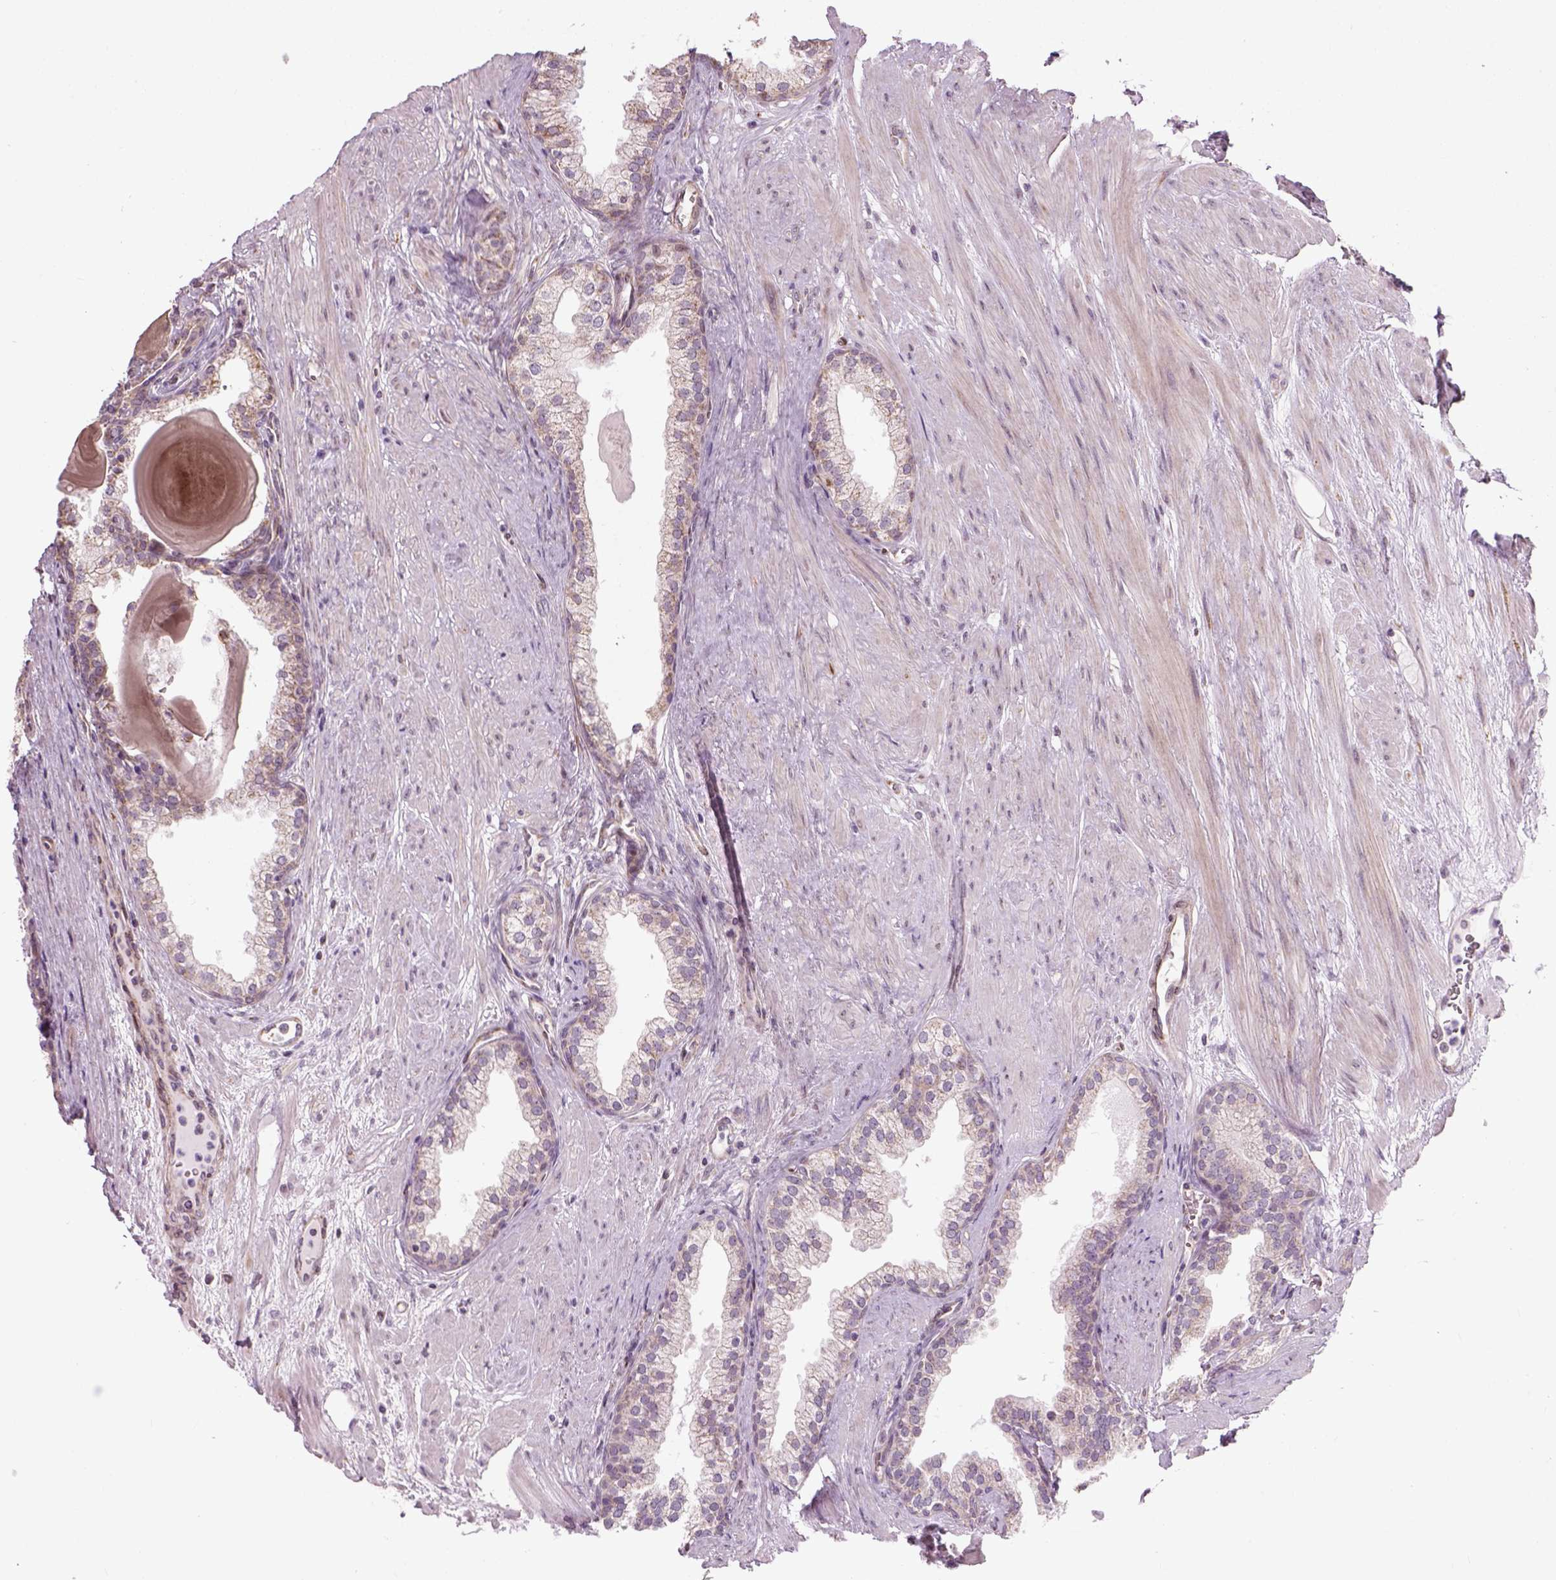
{"staining": {"intensity": "weak", "quantity": ">75%", "location": "cytoplasmic/membranous"}, "tissue": "prostate cancer", "cell_type": "Tumor cells", "image_type": "cancer", "snomed": [{"axis": "morphology", "description": "Adenocarcinoma, NOS"}, {"axis": "topography", "description": "Prostate"}], "caption": "Prostate cancer (adenocarcinoma) stained with a brown dye shows weak cytoplasmic/membranous positive expression in approximately >75% of tumor cells.", "gene": "XK", "patient": {"sex": "male", "age": 69}}